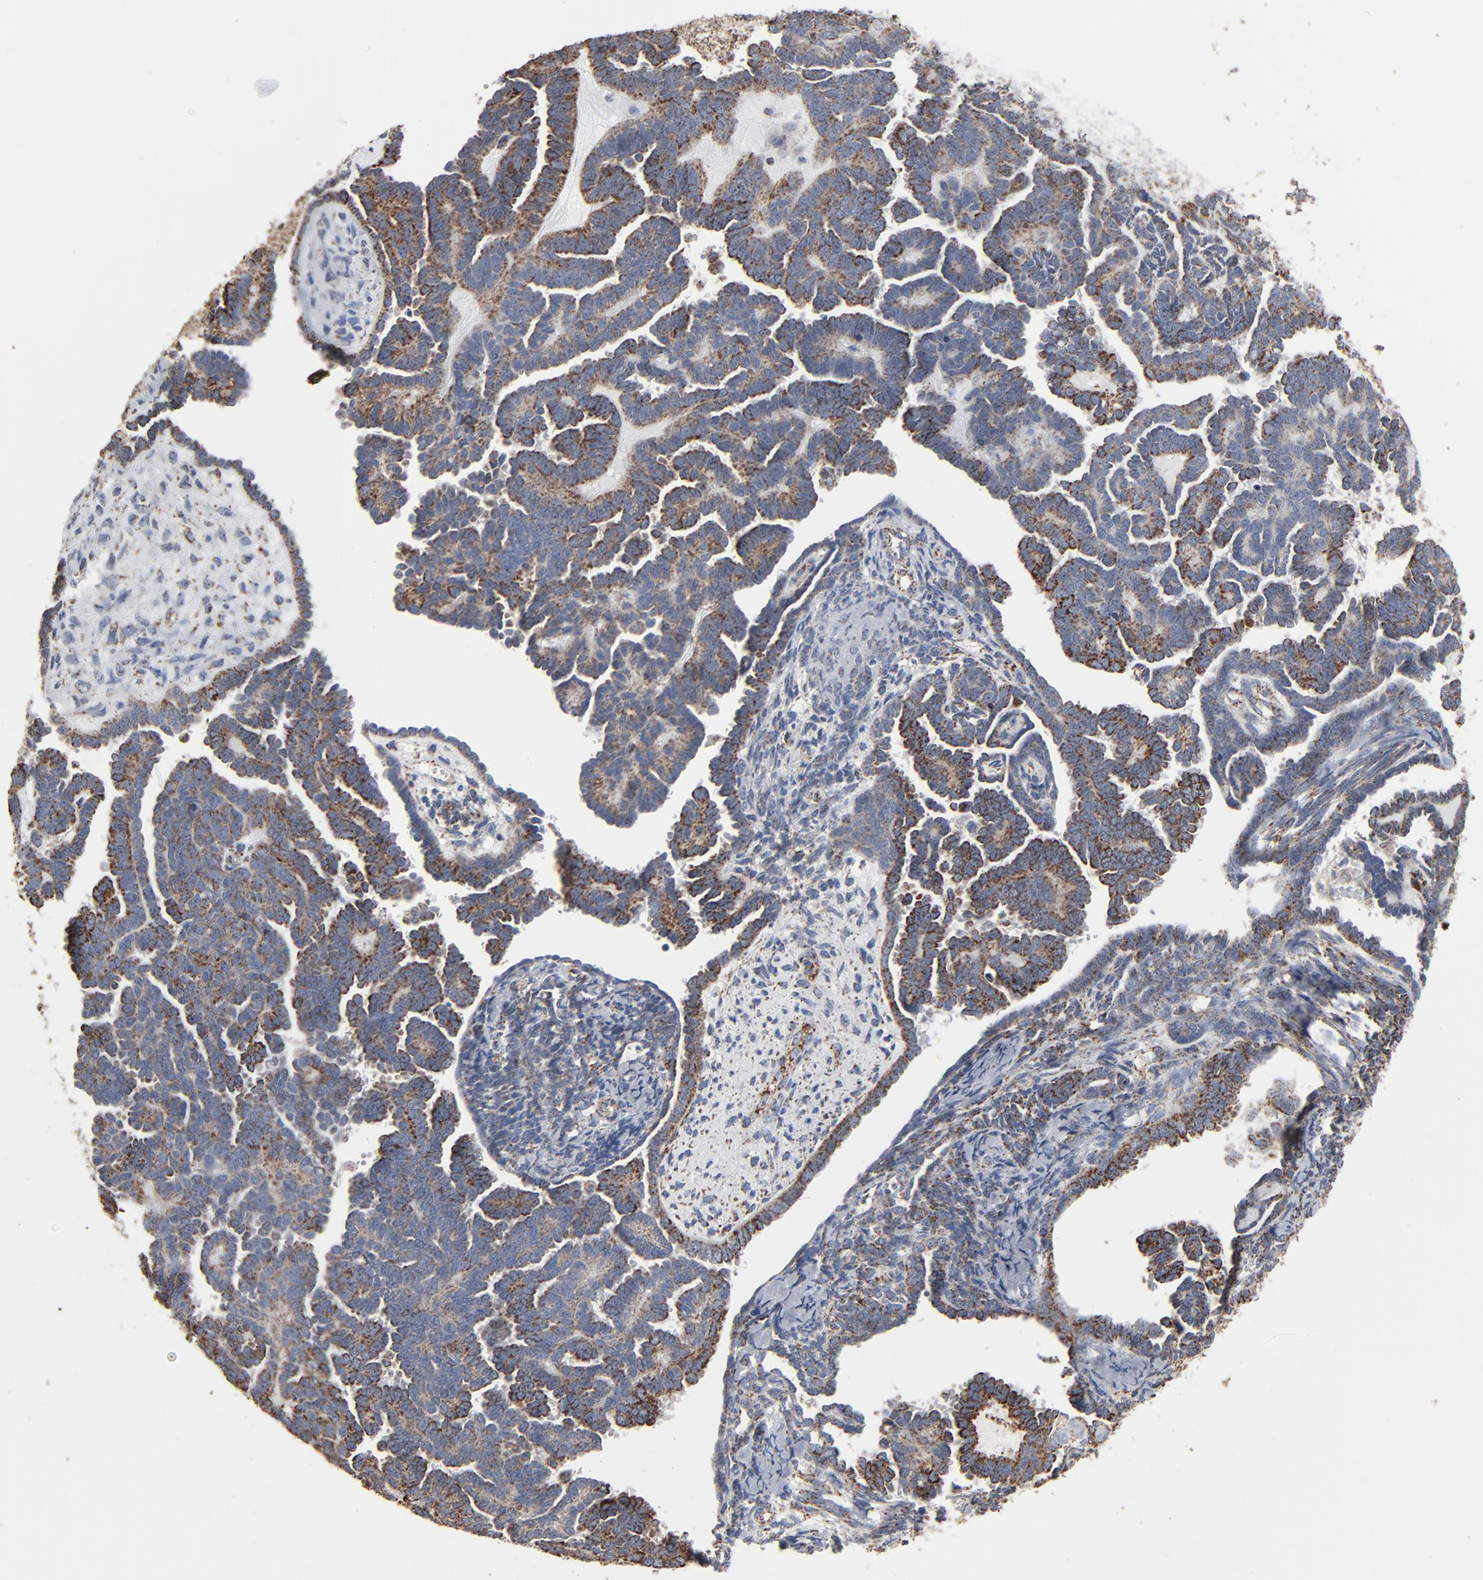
{"staining": {"intensity": "moderate", "quantity": ">75%", "location": "cytoplasmic/membranous"}, "tissue": "endometrial cancer", "cell_type": "Tumor cells", "image_type": "cancer", "snomed": [{"axis": "morphology", "description": "Neoplasm, malignant, NOS"}, {"axis": "topography", "description": "Endometrium"}], "caption": "Neoplasm (malignant) (endometrial) stained with immunohistochemistry (IHC) exhibits moderate cytoplasmic/membranous expression in approximately >75% of tumor cells.", "gene": "UQCRC1", "patient": {"sex": "female", "age": 74}}